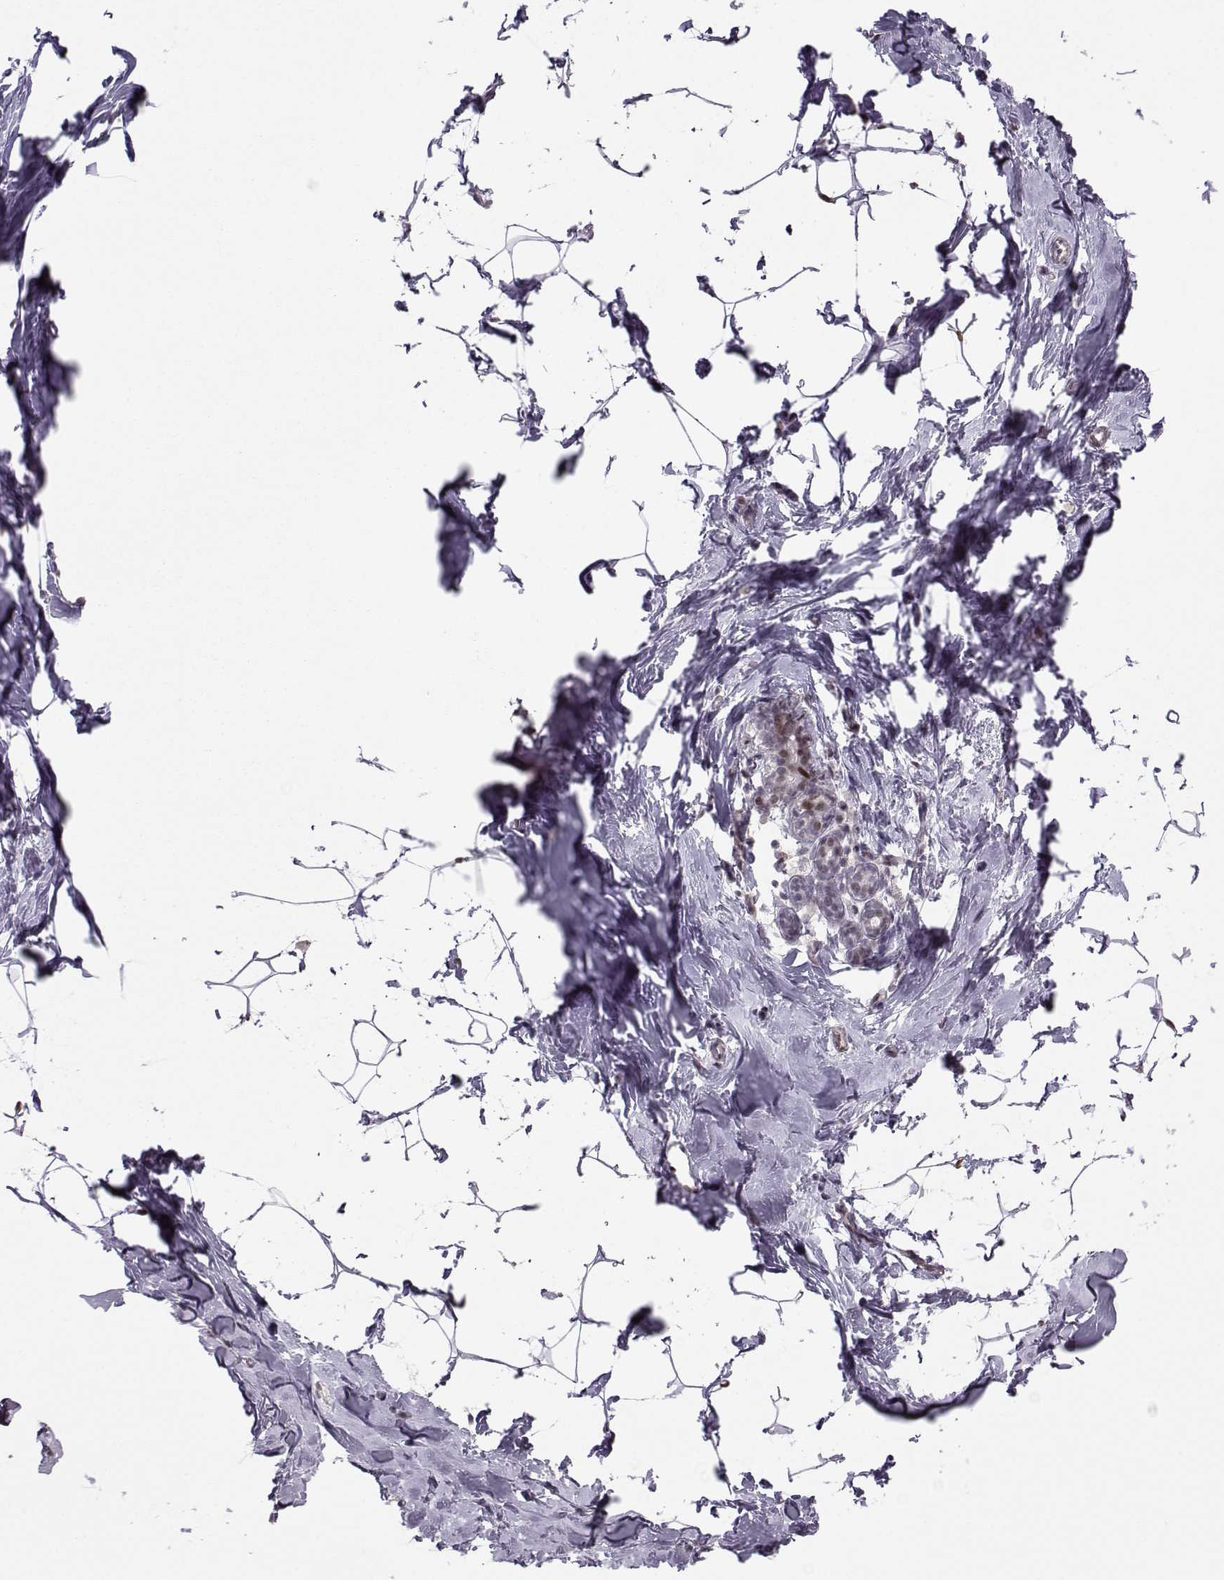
{"staining": {"intensity": "moderate", "quantity": ">75%", "location": "nuclear"}, "tissue": "breast", "cell_type": "Adipocytes", "image_type": "normal", "snomed": [{"axis": "morphology", "description": "Normal tissue, NOS"}, {"axis": "topography", "description": "Breast"}], "caption": "Breast stained for a protein (brown) demonstrates moderate nuclear positive staining in approximately >75% of adipocytes.", "gene": "SNAPC2", "patient": {"sex": "female", "age": 32}}